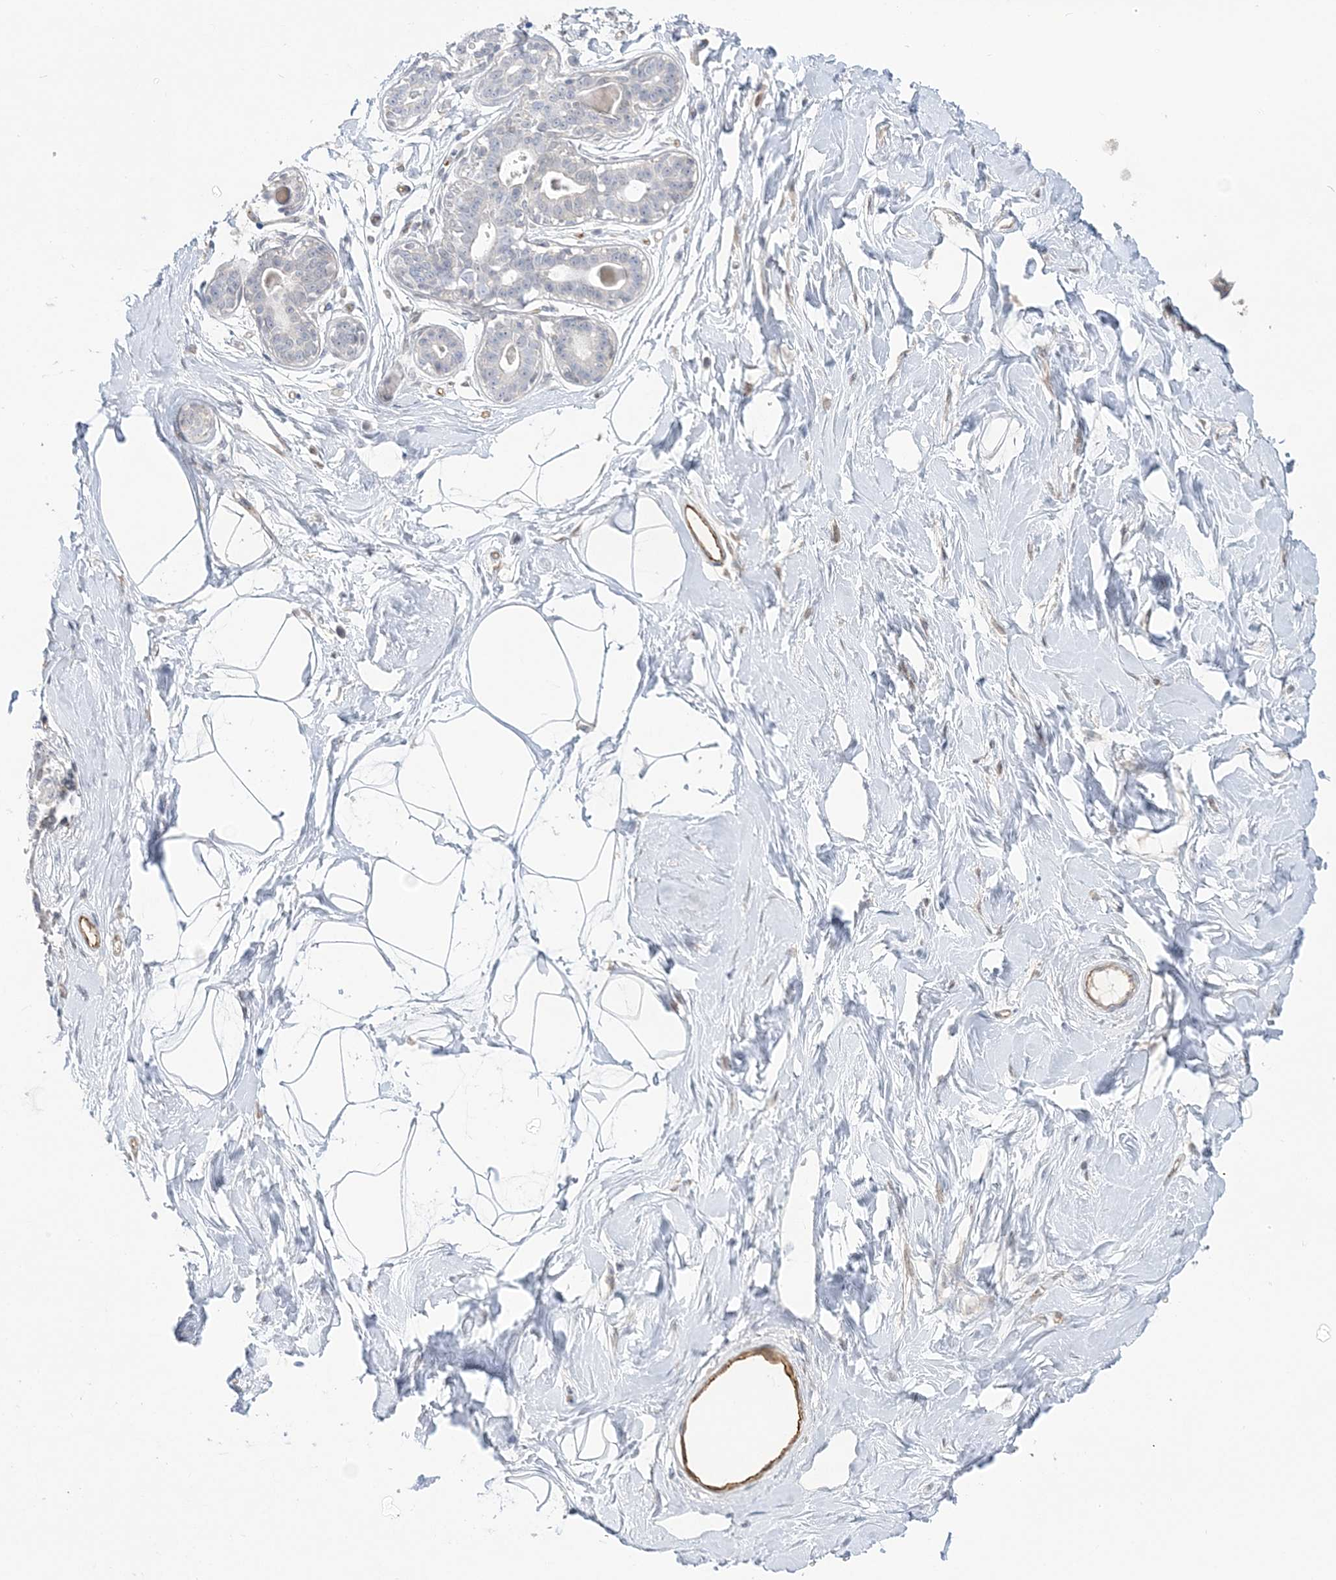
{"staining": {"intensity": "negative", "quantity": "none", "location": "none"}, "tissue": "breast", "cell_type": "Adipocytes", "image_type": "normal", "snomed": [{"axis": "morphology", "description": "Normal tissue, NOS"}, {"axis": "topography", "description": "Breast"}], "caption": "This is a photomicrograph of immunohistochemistry staining of unremarkable breast, which shows no staining in adipocytes.", "gene": "INPP1", "patient": {"sex": "female", "age": 45}}